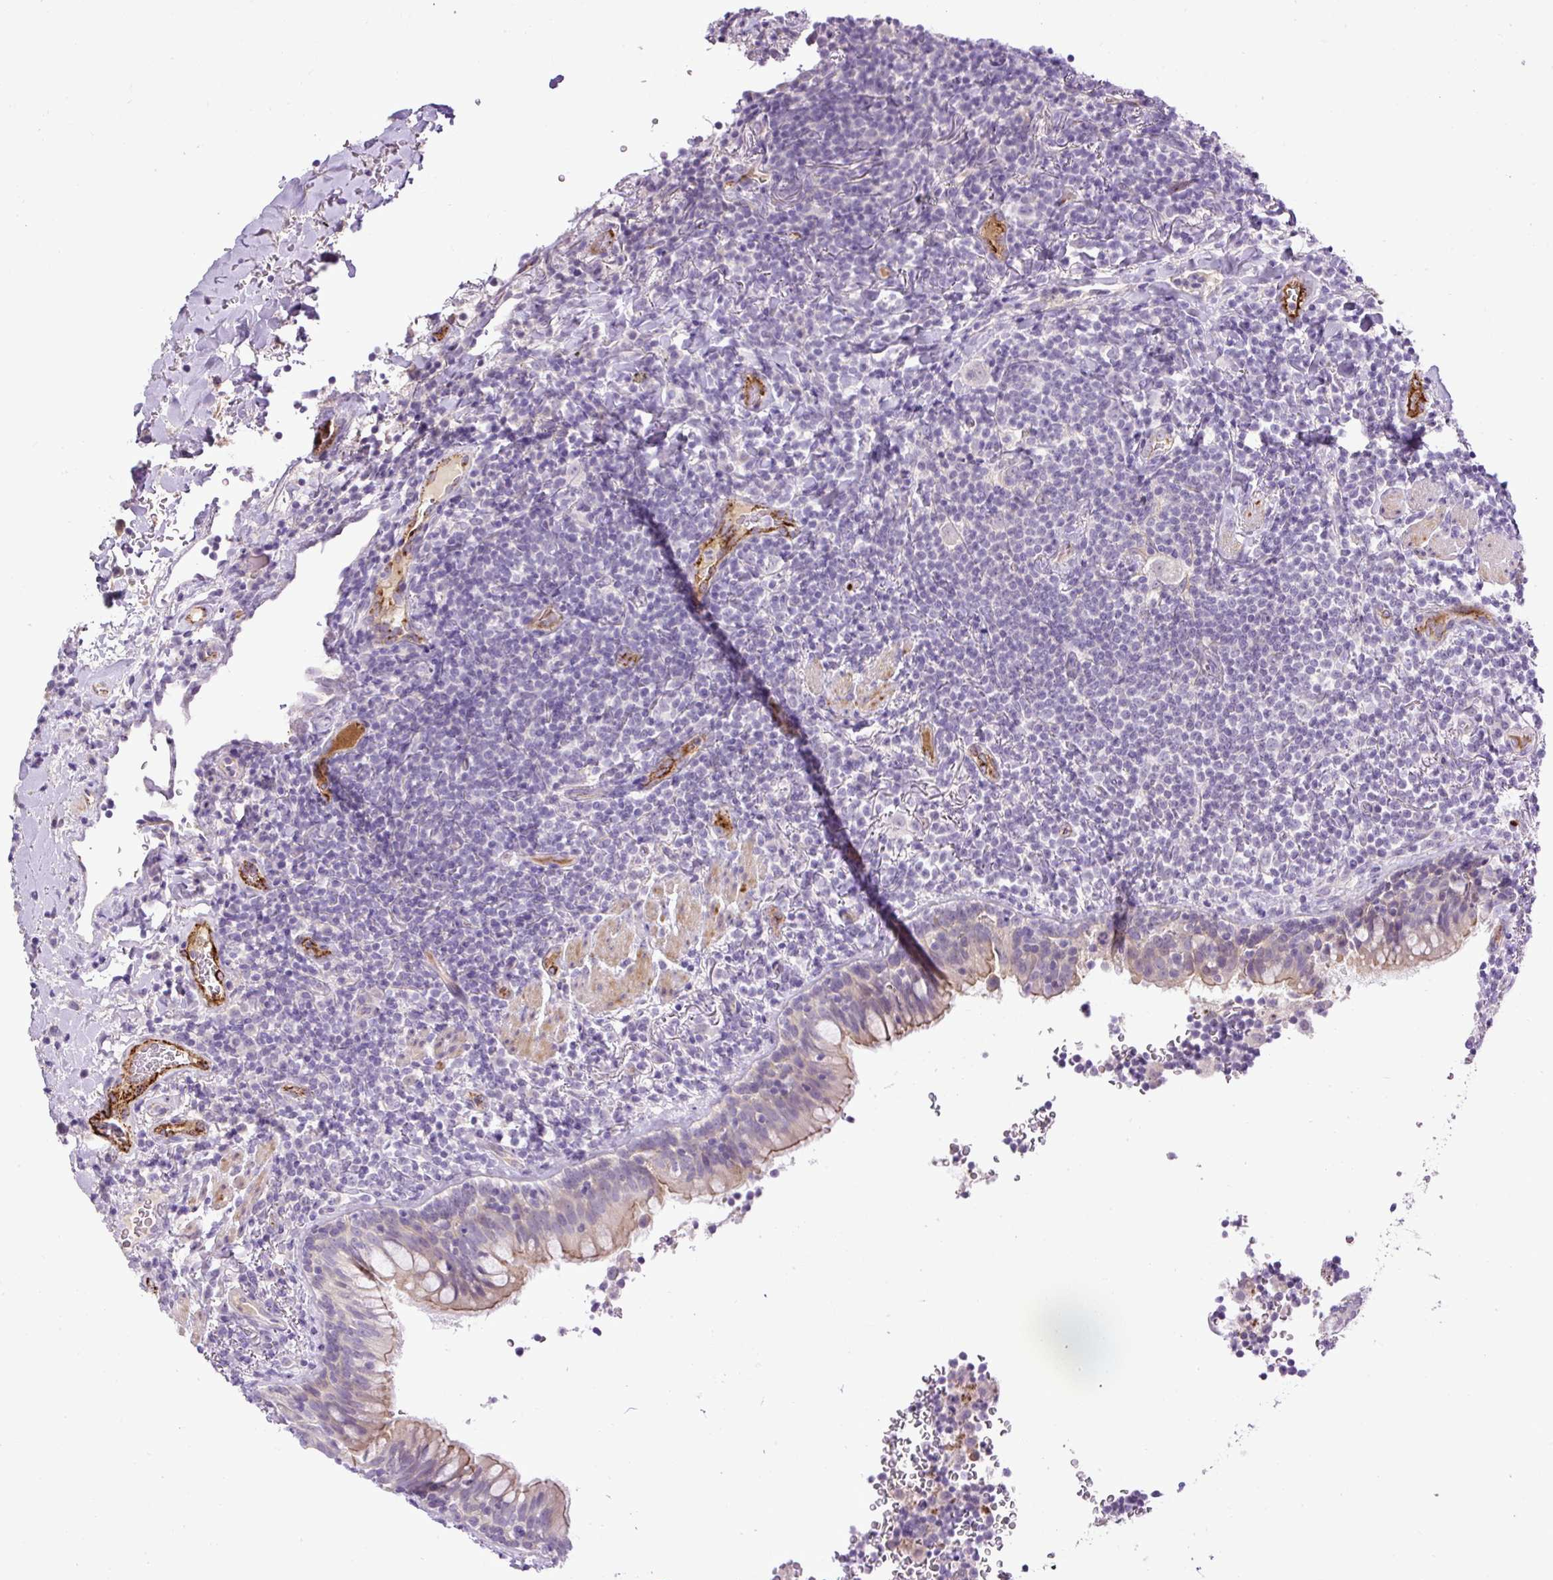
{"staining": {"intensity": "negative", "quantity": "none", "location": "none"}, "tissue": "lymphoma", "cell_type": "Tumor cells", "image_type": "cancer", "snomed": [{"axis": "morphology", "description": "Malignant lymphoma, non-Hodgkin's type, Low grade"}, {"axis": "topography", "description": "Lung"}], "caption": "An immunohistochemistry histopathology image of low-grade malignant lymphoma, non-Hodgkin's type is shown. There is no staining in tumor cells of low-grade malignant lymphoma, non-Hodgkin's type. (Stains: DAB immunohistochemistry with hematoxylin counter stain, Microscopy: brightfield microscopy at high magnification).", "gene": "LEFTY2", "patient": {"sex": "female", "age": 71}}